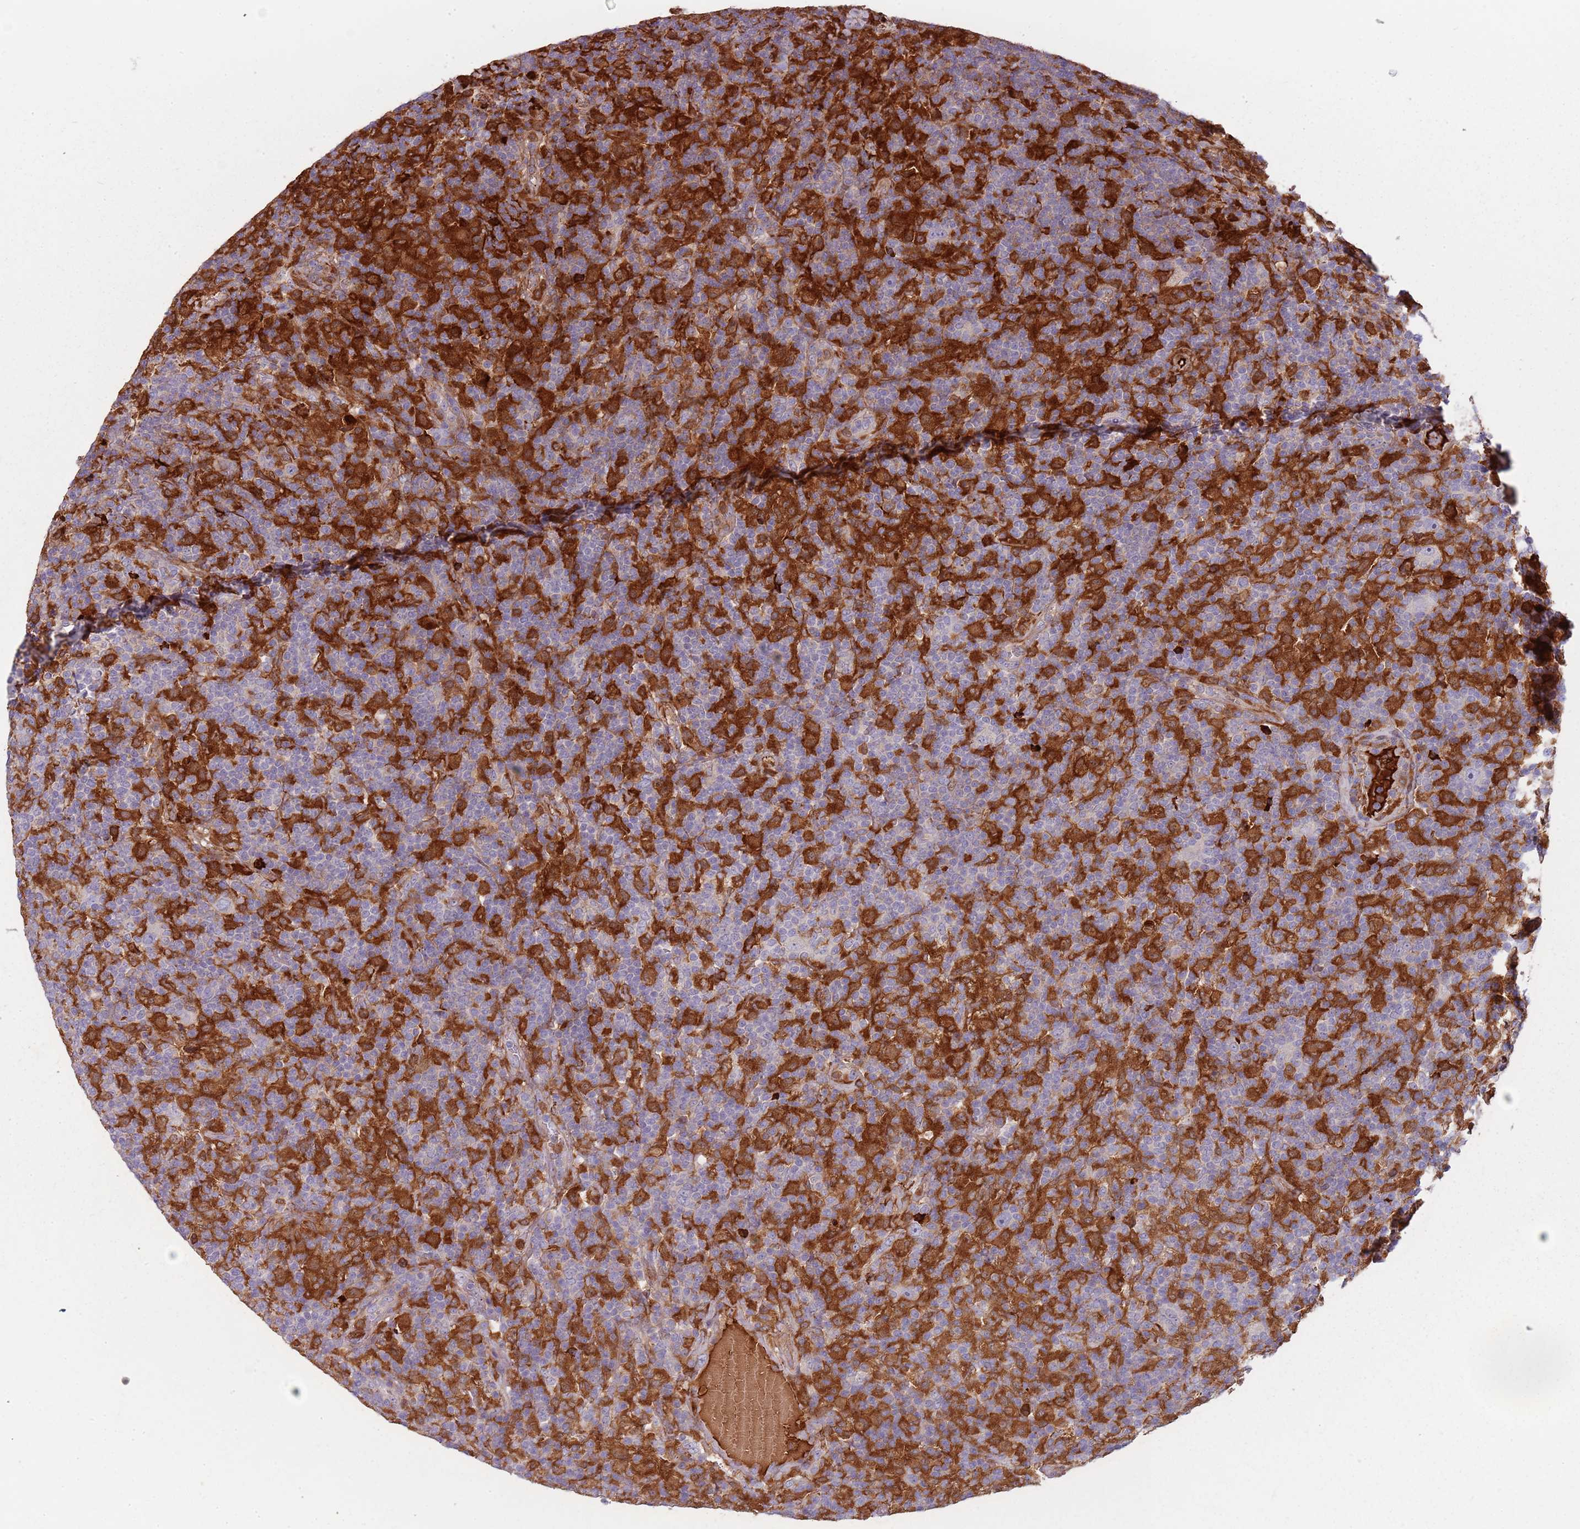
{"staining": {"intensity": "negative", "quantity": "none", "location": "none"}, "tissue": "lymphoma", "cell_type": "Tumor cells", "image_type": "cancer", "snomed": [{"axis": "morphology", "description": "Hodgkin's disease, NOS"}, {"axis": "topography", "description": "Lymph node"}], "caption": "Tumor cells show no significant protein expression in Hodgkin's disease. (DAB (3,3'-diaminobenzidine) immunohistochemistry (IHC), high magnification).", "gene": "NADK", "patient": {"sex": "male", "age": 70}}